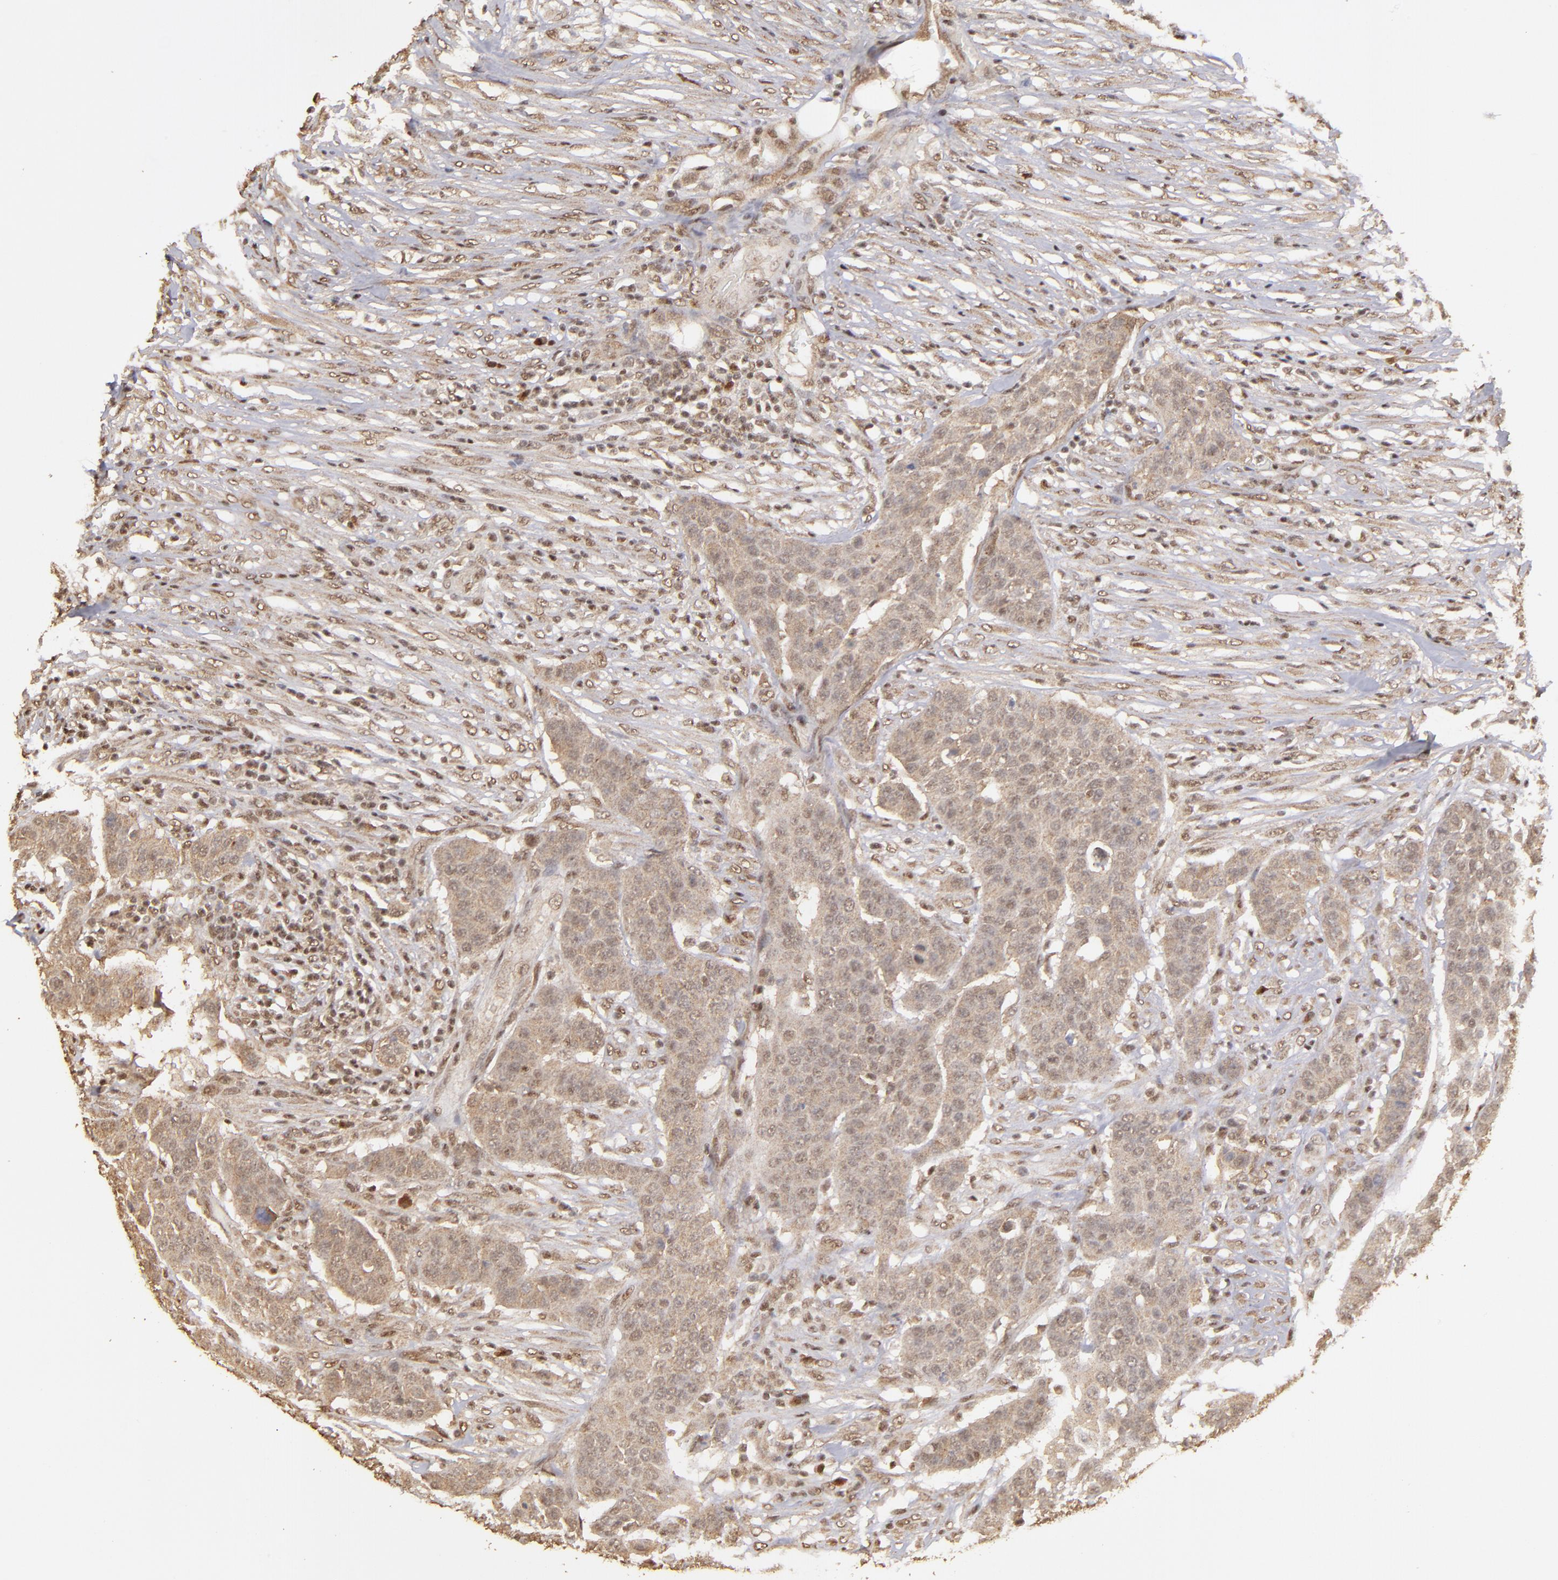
{"staining": {"intensity": "weak", "quantity": ">75%", "location": "cytoplasmic/membranous,nuclear"}, "tissue": "urothelial cancer", "cell_type": "Tumor cells", "image_type": "cancer", "snomed": [{"axis": "morphology", "description": "Urothelial carcinoma, High grade"}, {"axis": "topography", "description": "Urinary bladder"}], "caption": "Protein positivity by immunohistochemistry (IHC) reveals weak cytoplasmic/membranous and nuclear expression in approximately >75% of tumor cells in urothelial cancer. Nuclei are stained in blue.", "gene": "ARNT", "patient": {"sex": "male", "age": 74}}